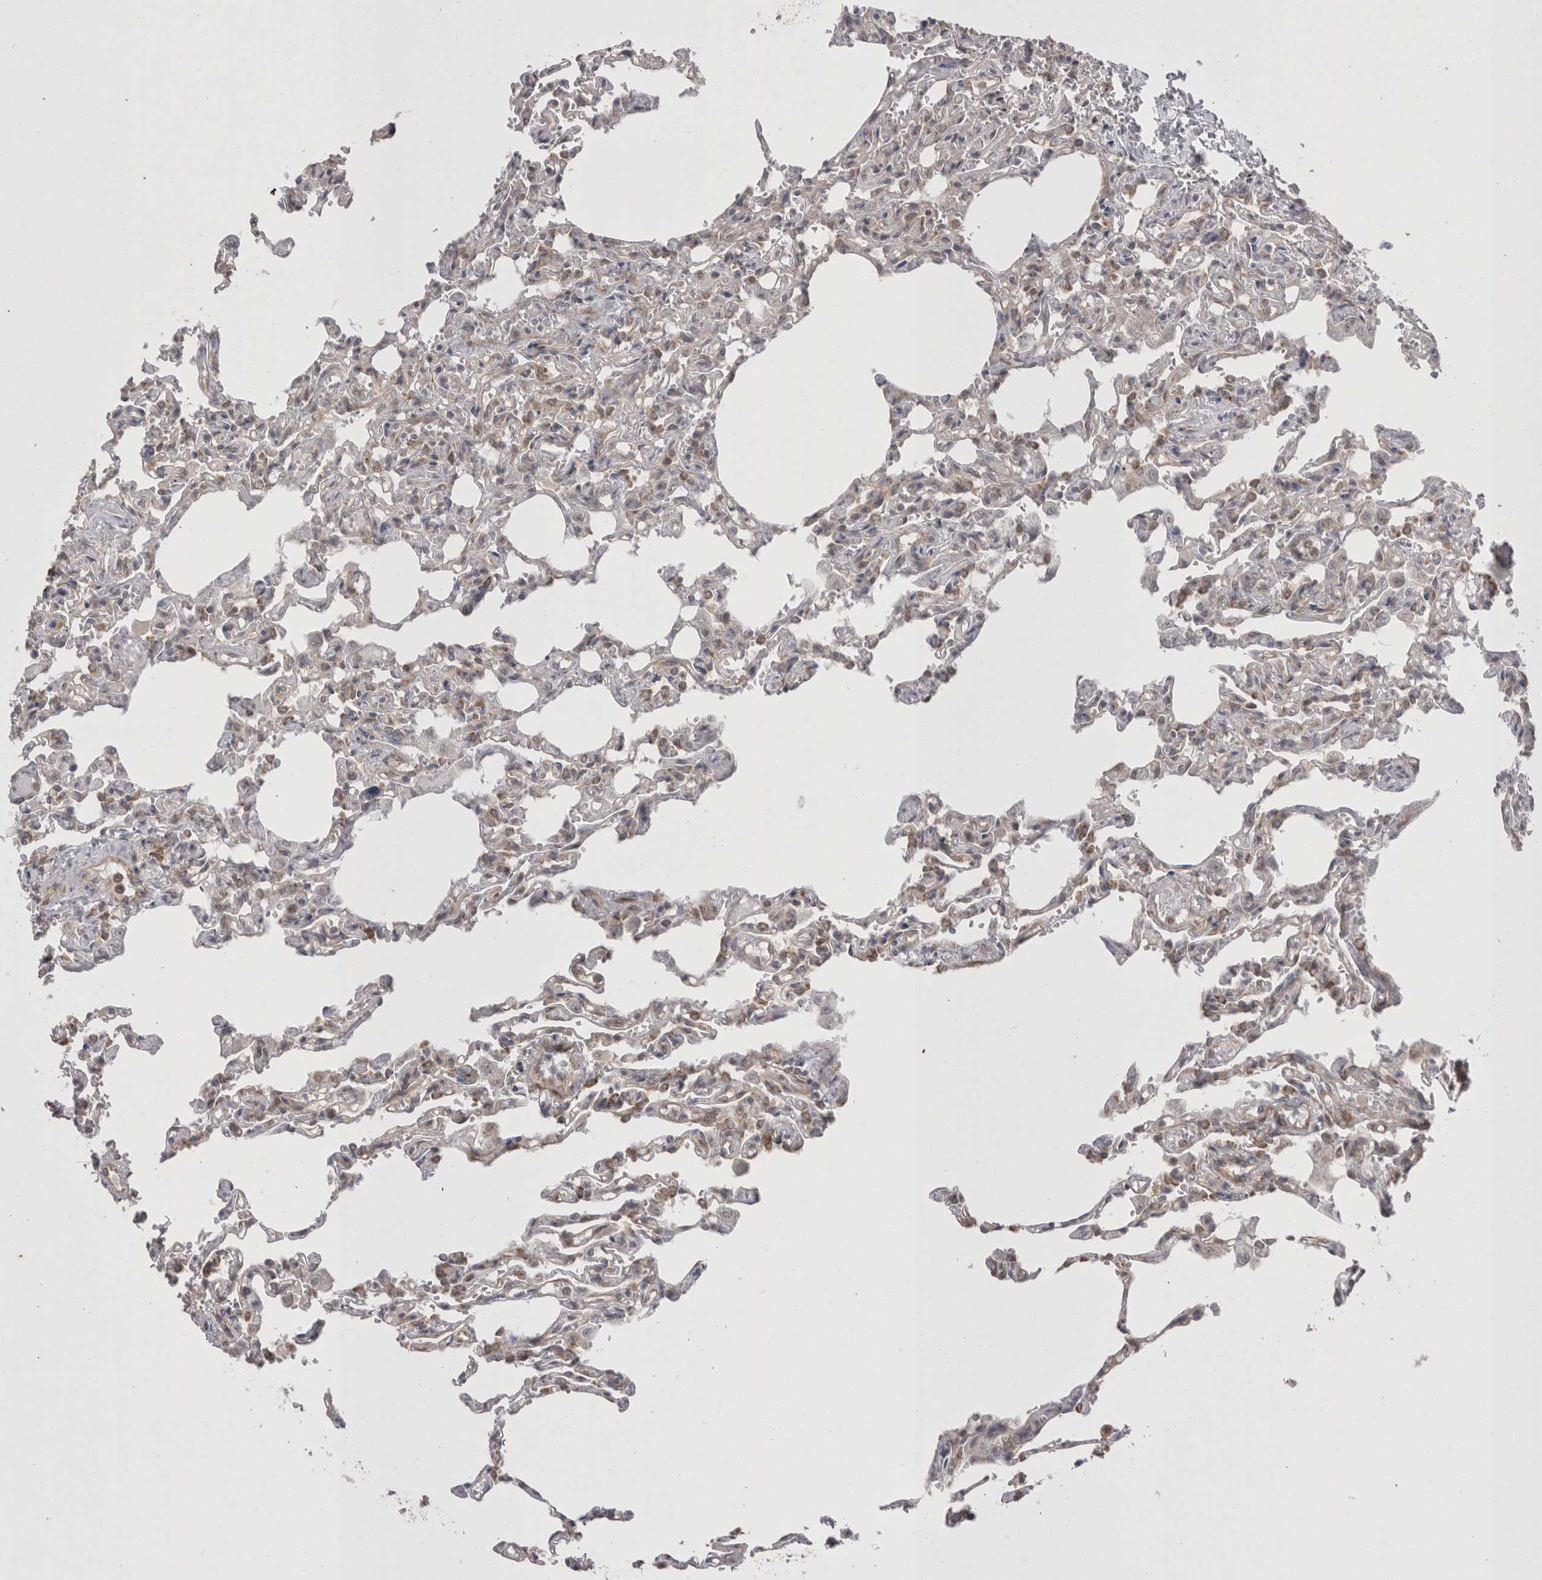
{"staining": {"intensity": "weak", "quantity": "25%-75%", "location": "cytoplasmic/membranous"}, "tissue": "lung", "cell_type": "Alveolar cells", "image_type": "normal", "snomed": [{"axis": "morphology", "description": "Normal tissue, NOS"}, {"axis": "topography", "description": "Lung"}], "caption": "IHC micrograph of benign lung: human lung stained using immunohistochemistry shows low levels of weak protein expression localized specifically in the cytoplasmic/membranous of alveolar cells, appearing as a cytoplasmic/membranous brown color.", "gene": "EXOSC4", "patient": {"sex": "male", "age": 21}}